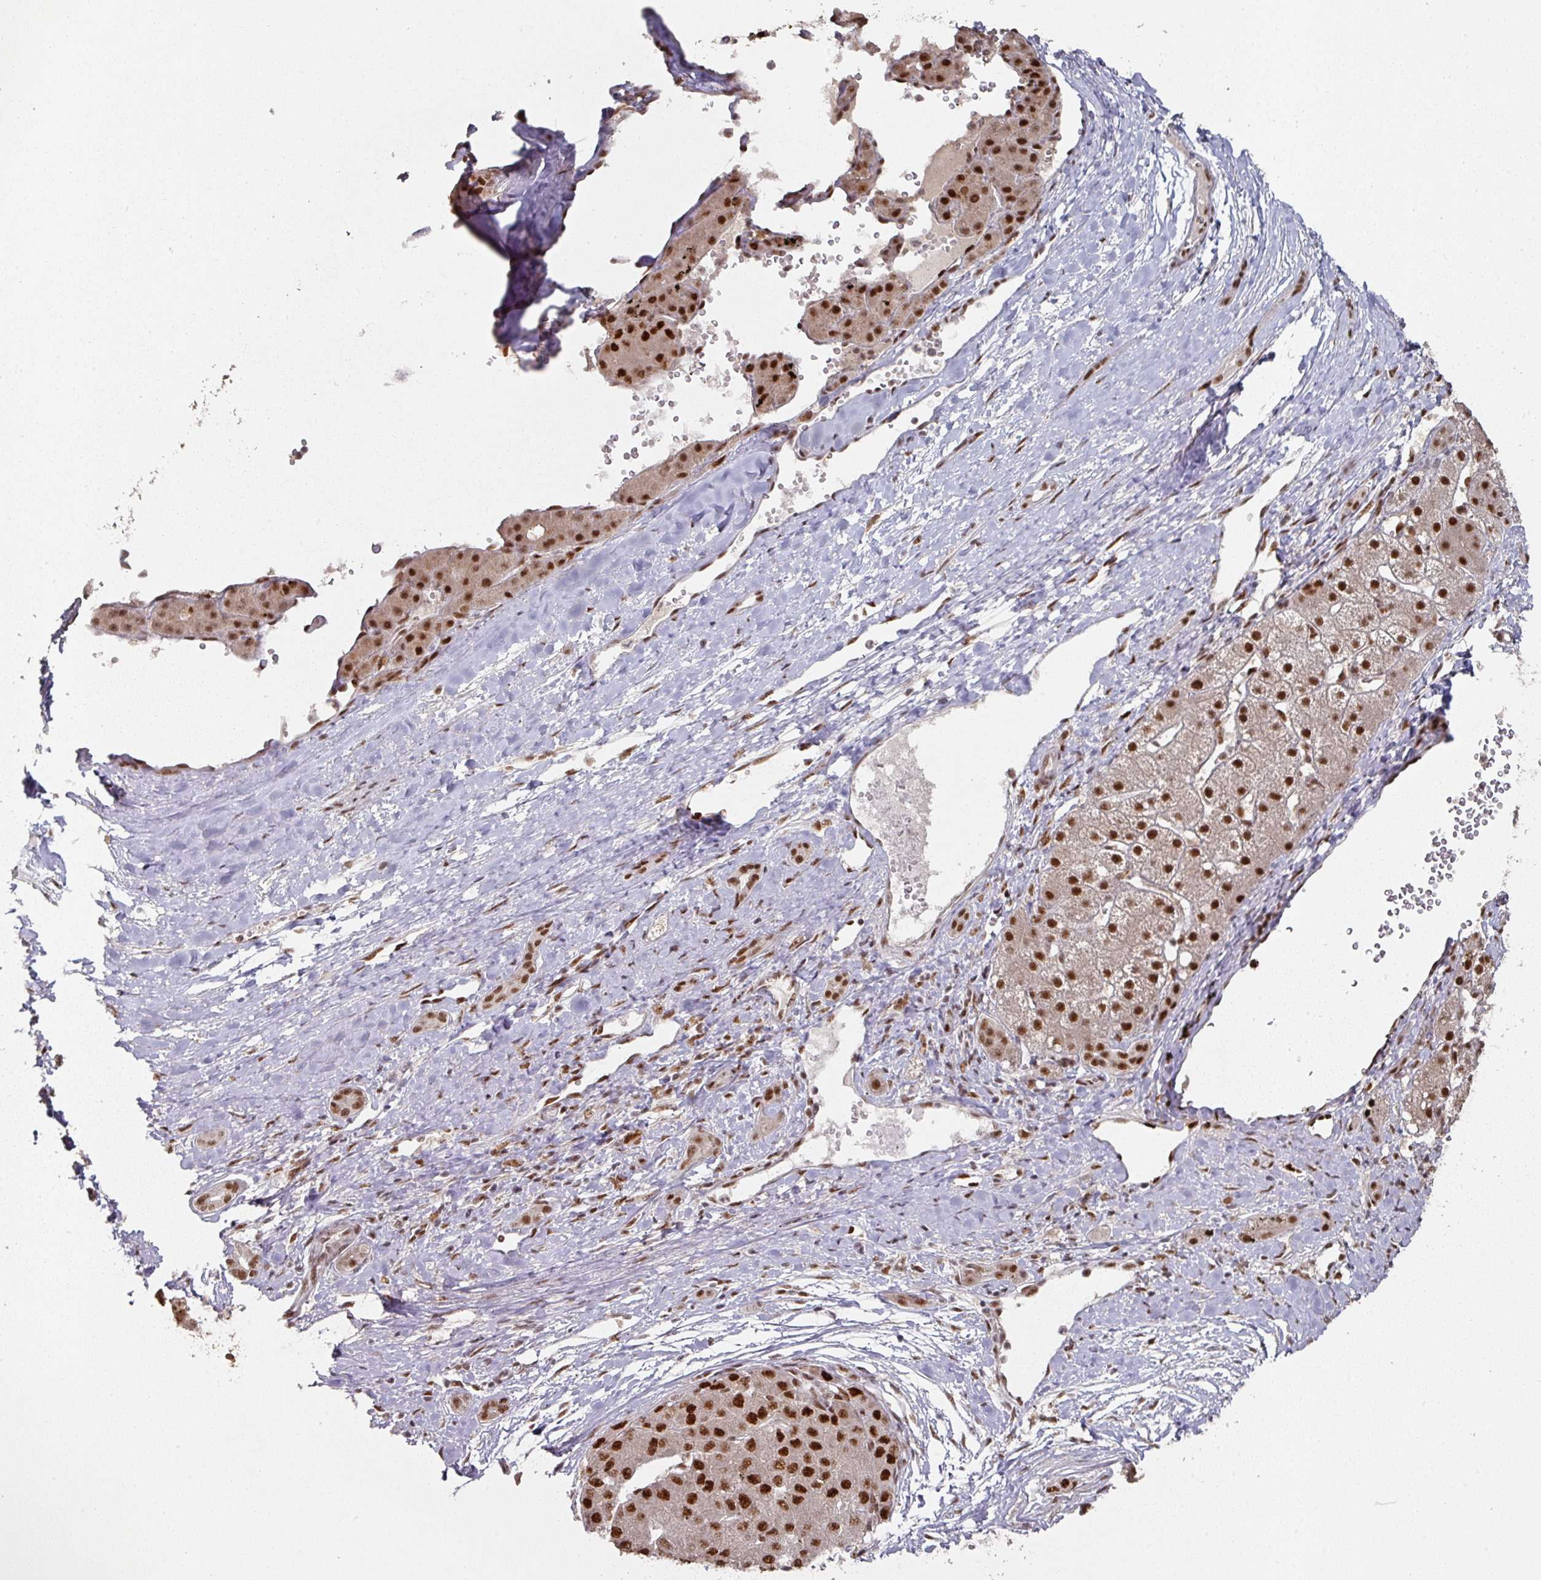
{"staining": {"intensity": "strong", "quantity": ">75%", "location": "nuclear"}, "tissue": "liver cancer", "cell_type": "Tumor cells", "image_type": "cancer", "snomed": [{"axis": "morphology", "description": "Carcinoma, Hepatocellular, NOS"}, {"axis": "topography", "description": "Liver"}], "caption": "Liver cancer (hepatocellular carcinoma) stained with a brown dye shows strong nuclear positive staining in approximately >75% of tumor cells.", "gene": "MEPCE", "patient": {"sex": "male", "age": 67}}